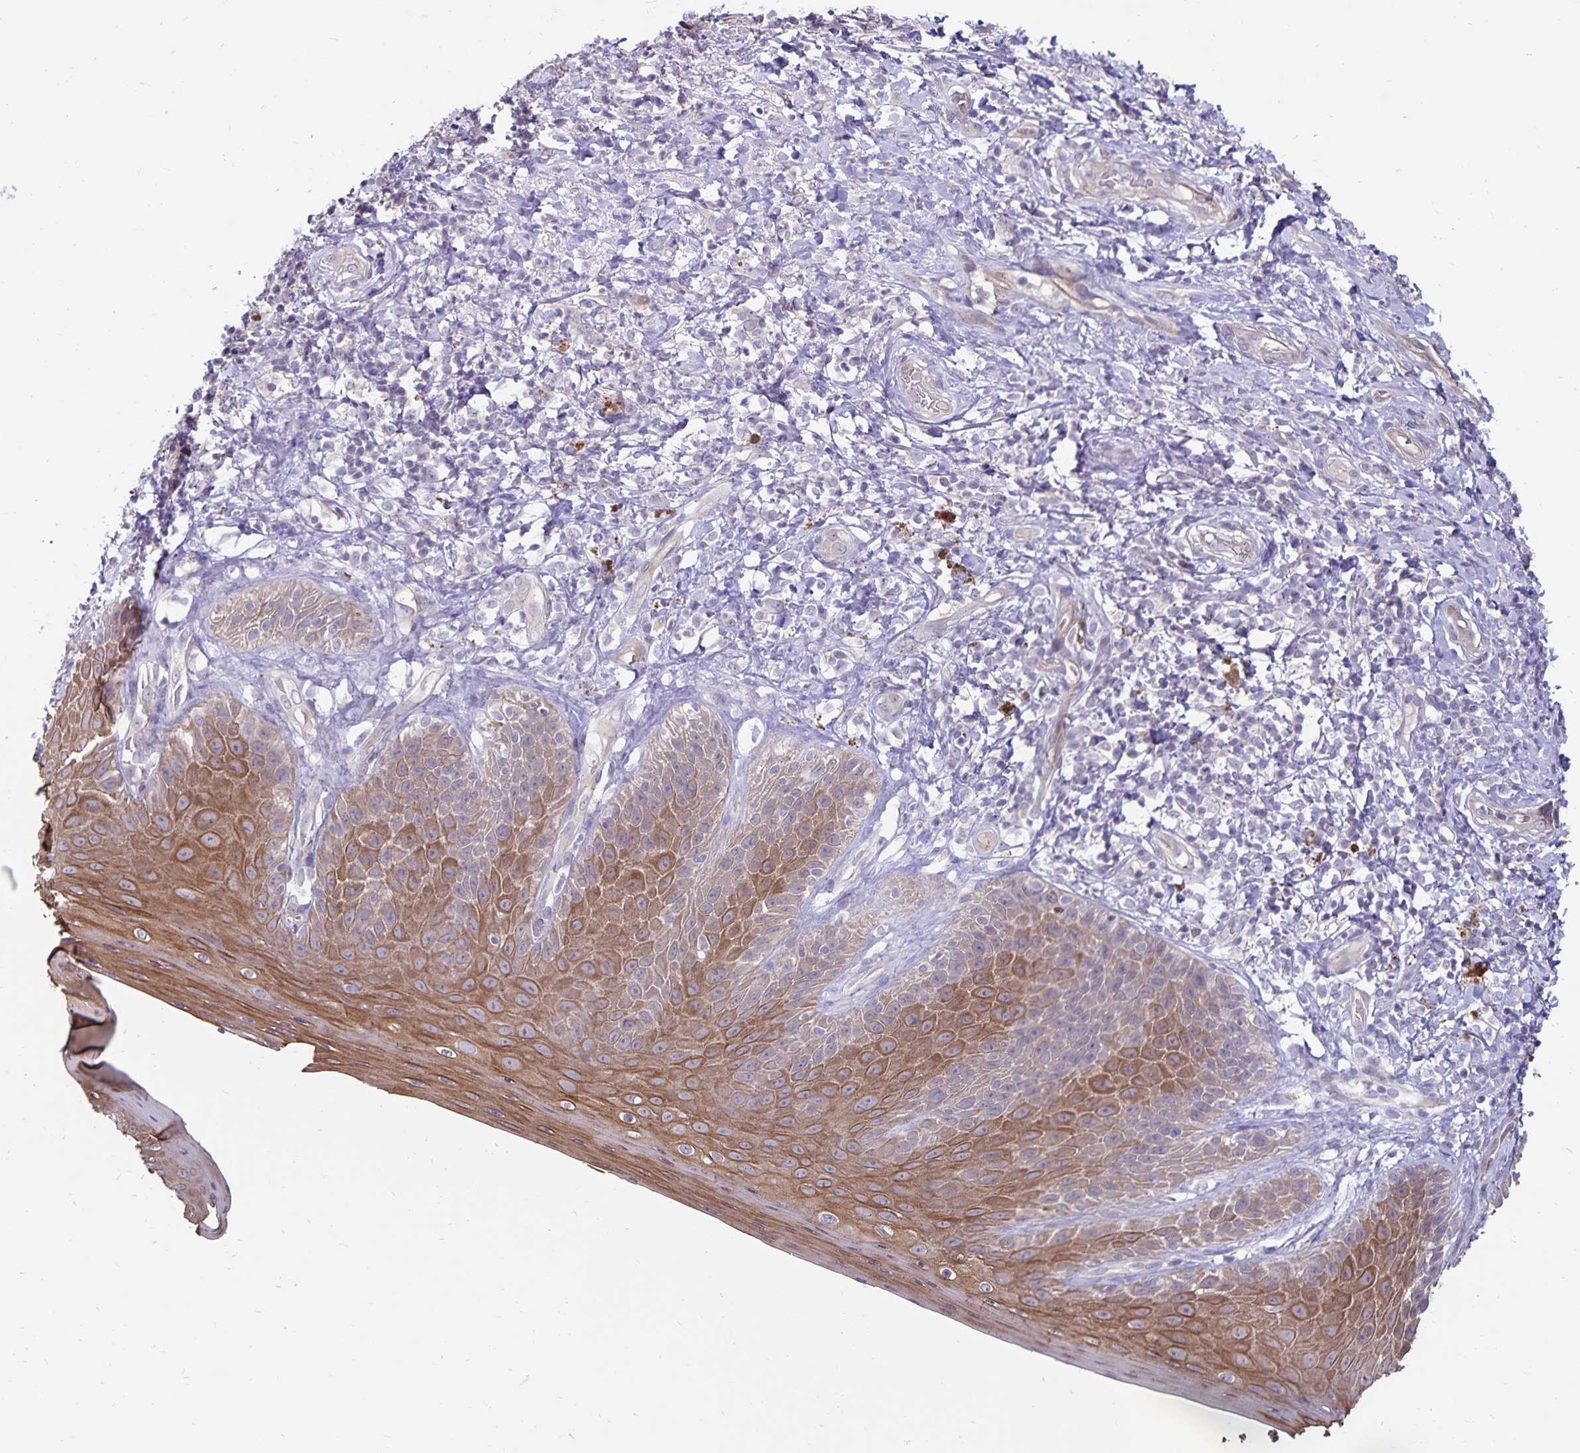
{"staining": {"intensity": "moderate", "quantity": ">75%", "location": "cytoplasmic/membranous"}, "tissue": "skin", "cell_type": "Epidermal cells", "image_type": "normal", "snomed": [{"axis": "morphology", "description": "Normal tissue, NOS"}, {"axis": "topography", "description": "Anal"}, {"axis": "topography", "description": "Peripheral nerve tissue"}], "caption": "An immunohistochemistry micrograph of normal tissue is shown. Protein staining in brown shows moderate cytoplasmic/membranous positivity in skin within epidermal cells.", "gene": "CDKN2B", "patient": {"sex": "male", "age": 53}}